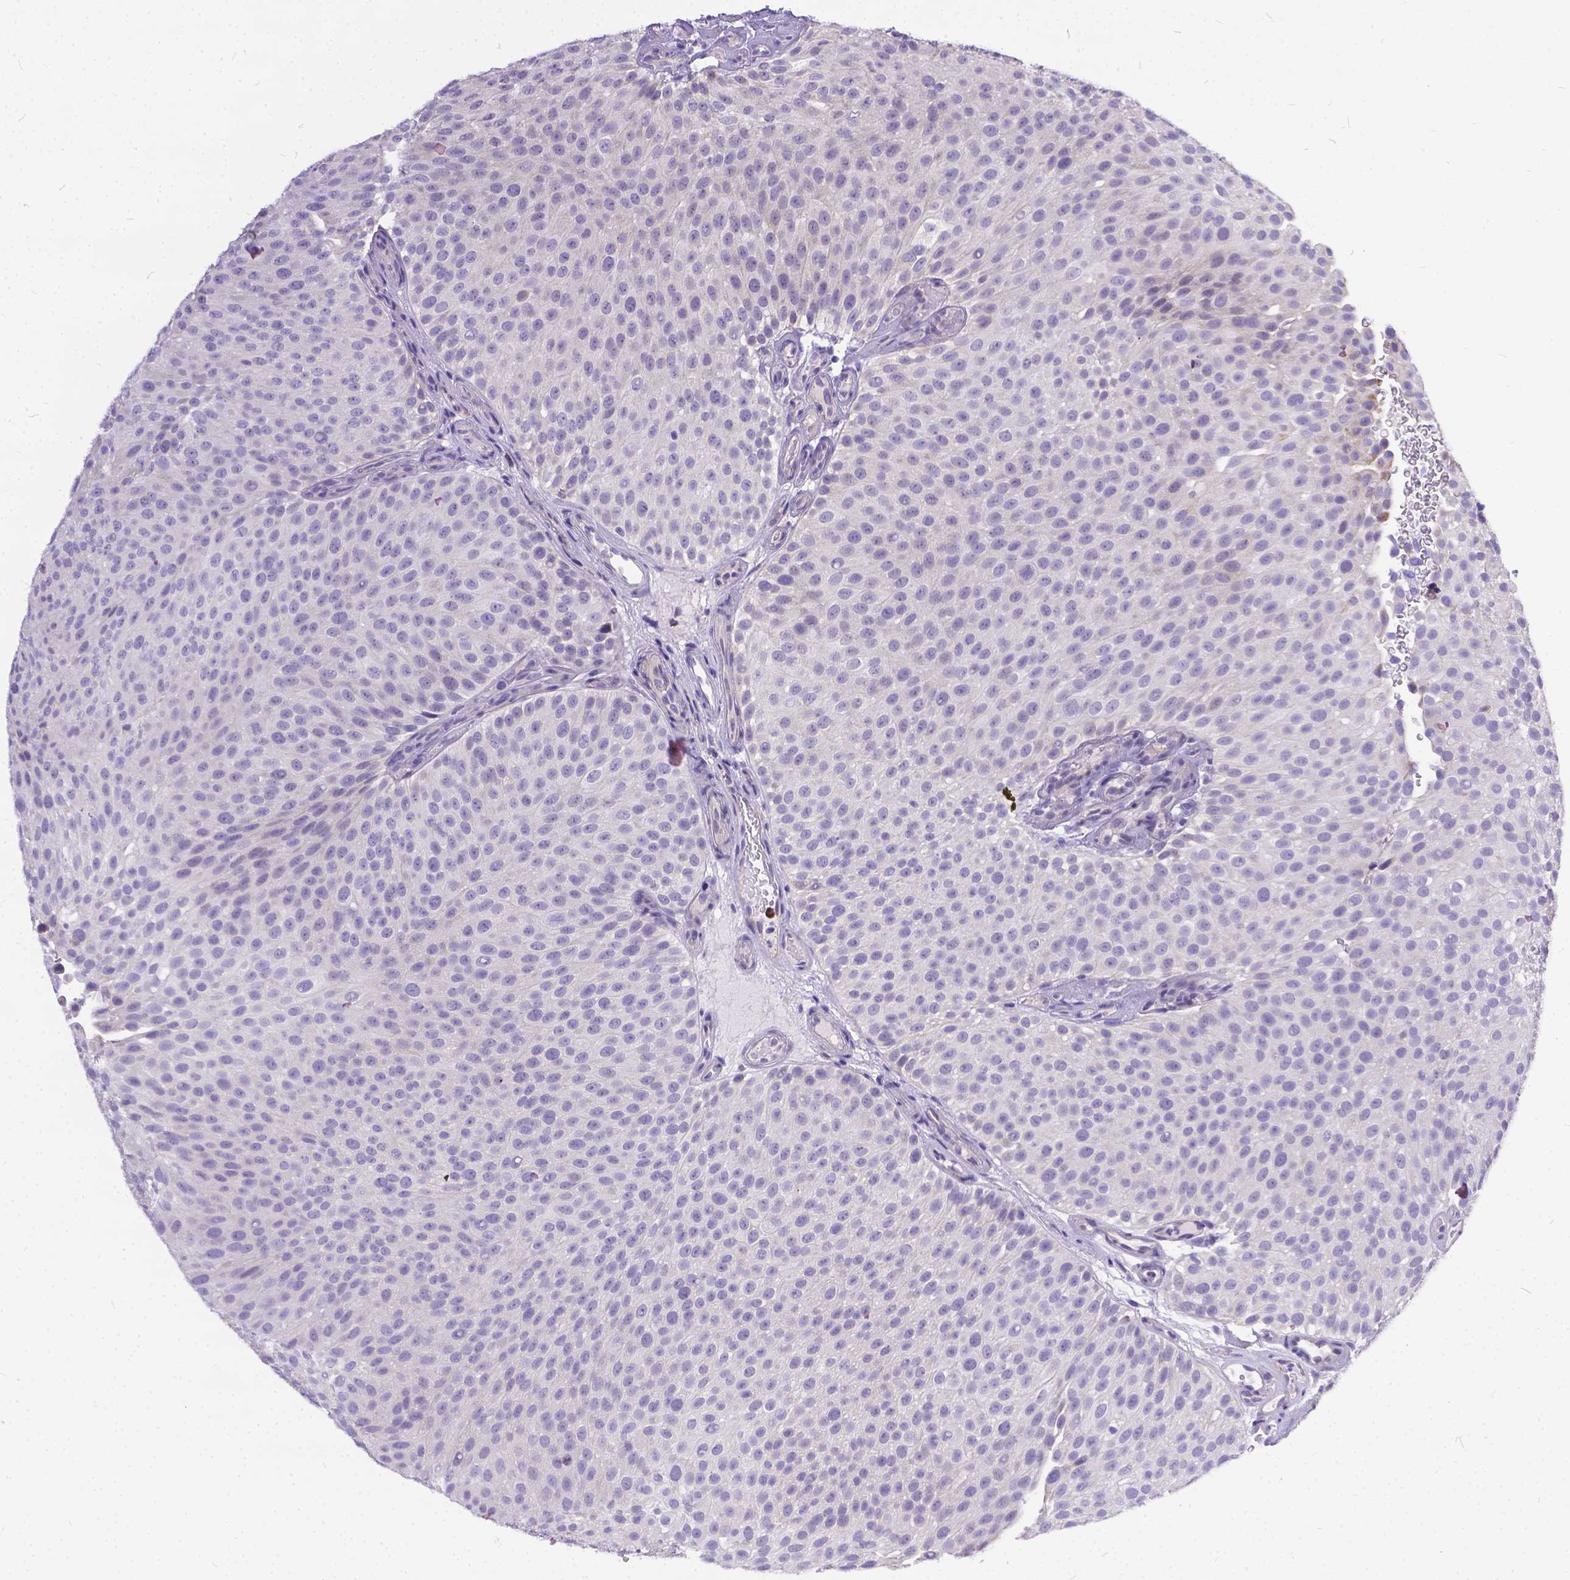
{"staining": {"intensity": "negative", "quantity": "none", "location": "none"}, "tissue": "urothelial cancer", "cell_type": "Tumor cells", "image_type": "cancer", "snomed": [{"axis": "morphology", "description": "Urothelial carcinoma, Low grade"}, {"axis": "topography", "description": "Urinary bladder"}], "caption": "High power microscopy histopathology image of an immunohistochemistry histopathology image of urothelial carcinoma (low-grade), revealing no significant staining in tumor cells.", "gene": "DLEC1", "patient": {"sex": "male", "age": 78}}